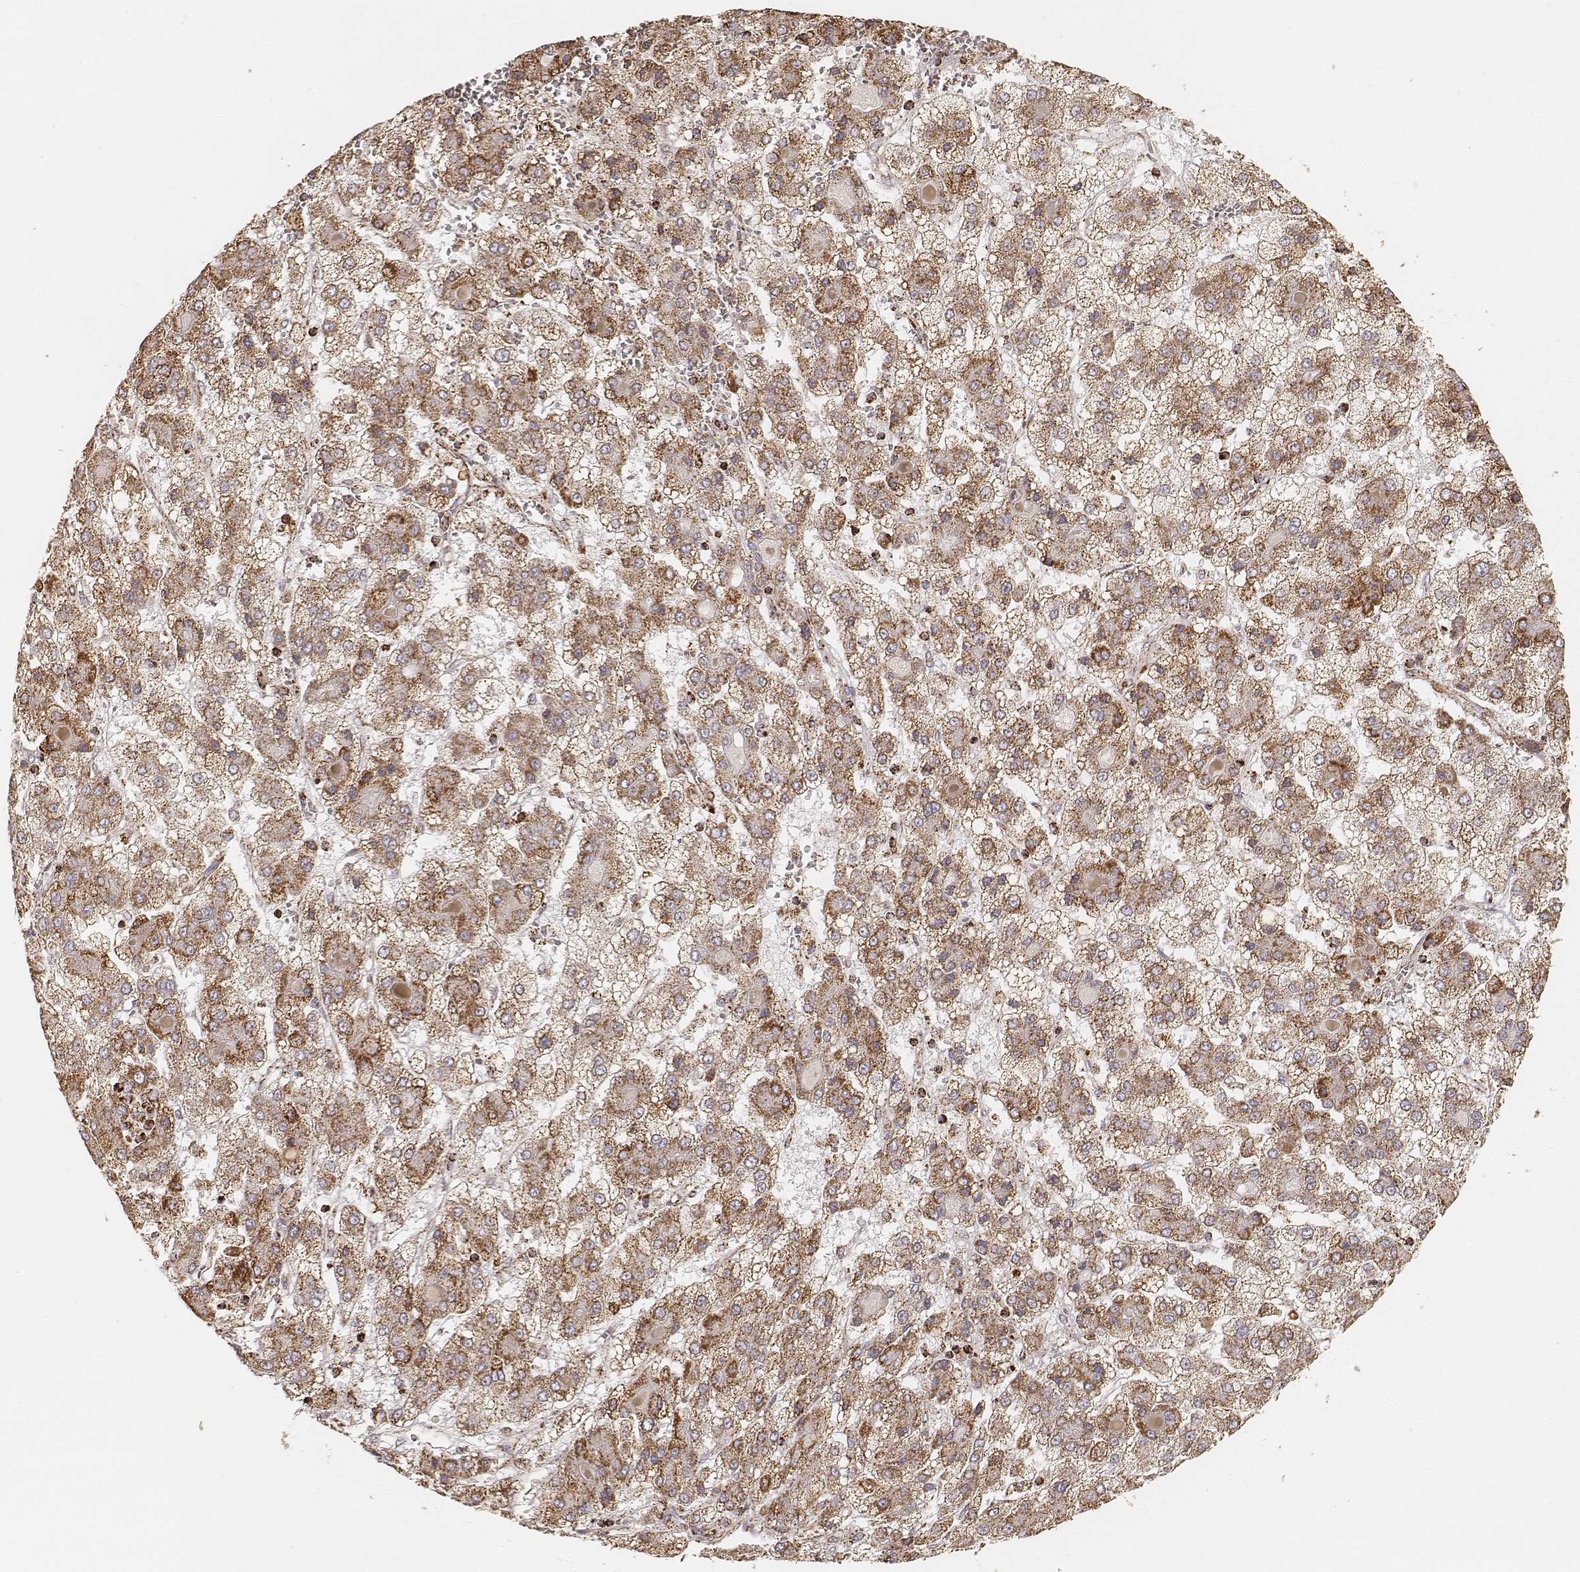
{"staining": {"intensity": "moderate", "quantity": ">75%", "location": "cytoplasmic/membranous"}, "tissue": "liver cancer", "cell_type": "Tumor cells", "image_type": "cancer", "snomed": [{"axis": "morphology", "description": "Carcinoma, Hepatocellular, NOS"}, {"axis": "topography", "description": "Liver"}], "caption": "Immunohistochemistry (IHC) micrograph of hepatocellular carcinoma (liver) stained for a protein (brown), which displays medium levels of moderate cytoplasmic/membranous positivity in about >75% of tumor cells.", "gene": "CS", "patient": {"sex": "male", "age": 73}}